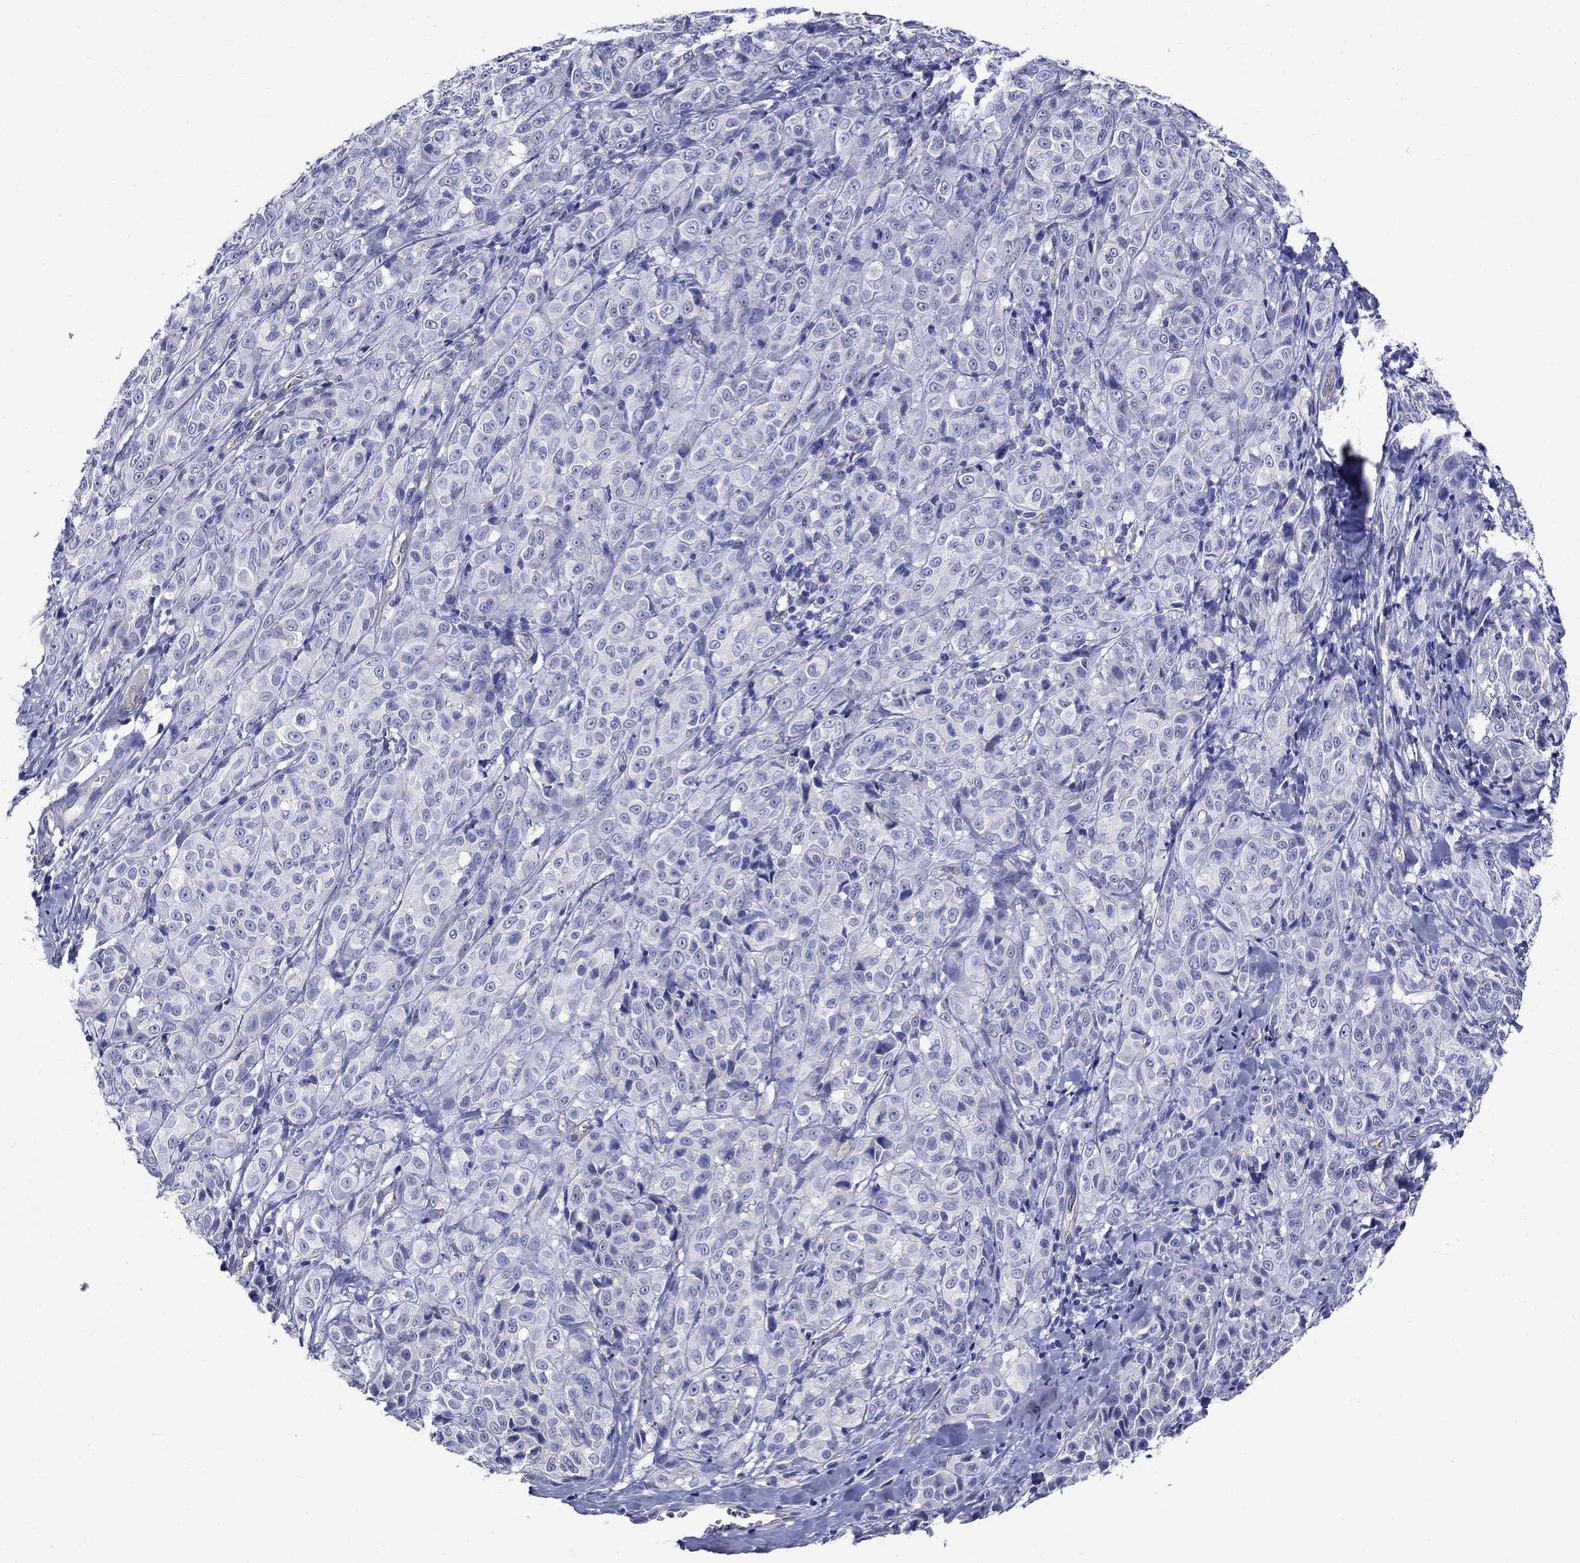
{"staining": {"intensity": "negative", "quantity": "none", "location": "none"}, "tissue": "melanoma", "cell_type": "Tumor cells", "image_type": "cancer", "snomed": [{"axis": "morphology", "description": "Malignant melanoma, NOS"}, {"axis": "topography", "description": "Skin"}], "caption": "The micrograph demonstrates no staining of tumor cells in malignant melanoma.", "gene": "SMCP", "patient": {"sex": "male", "age": 89}}